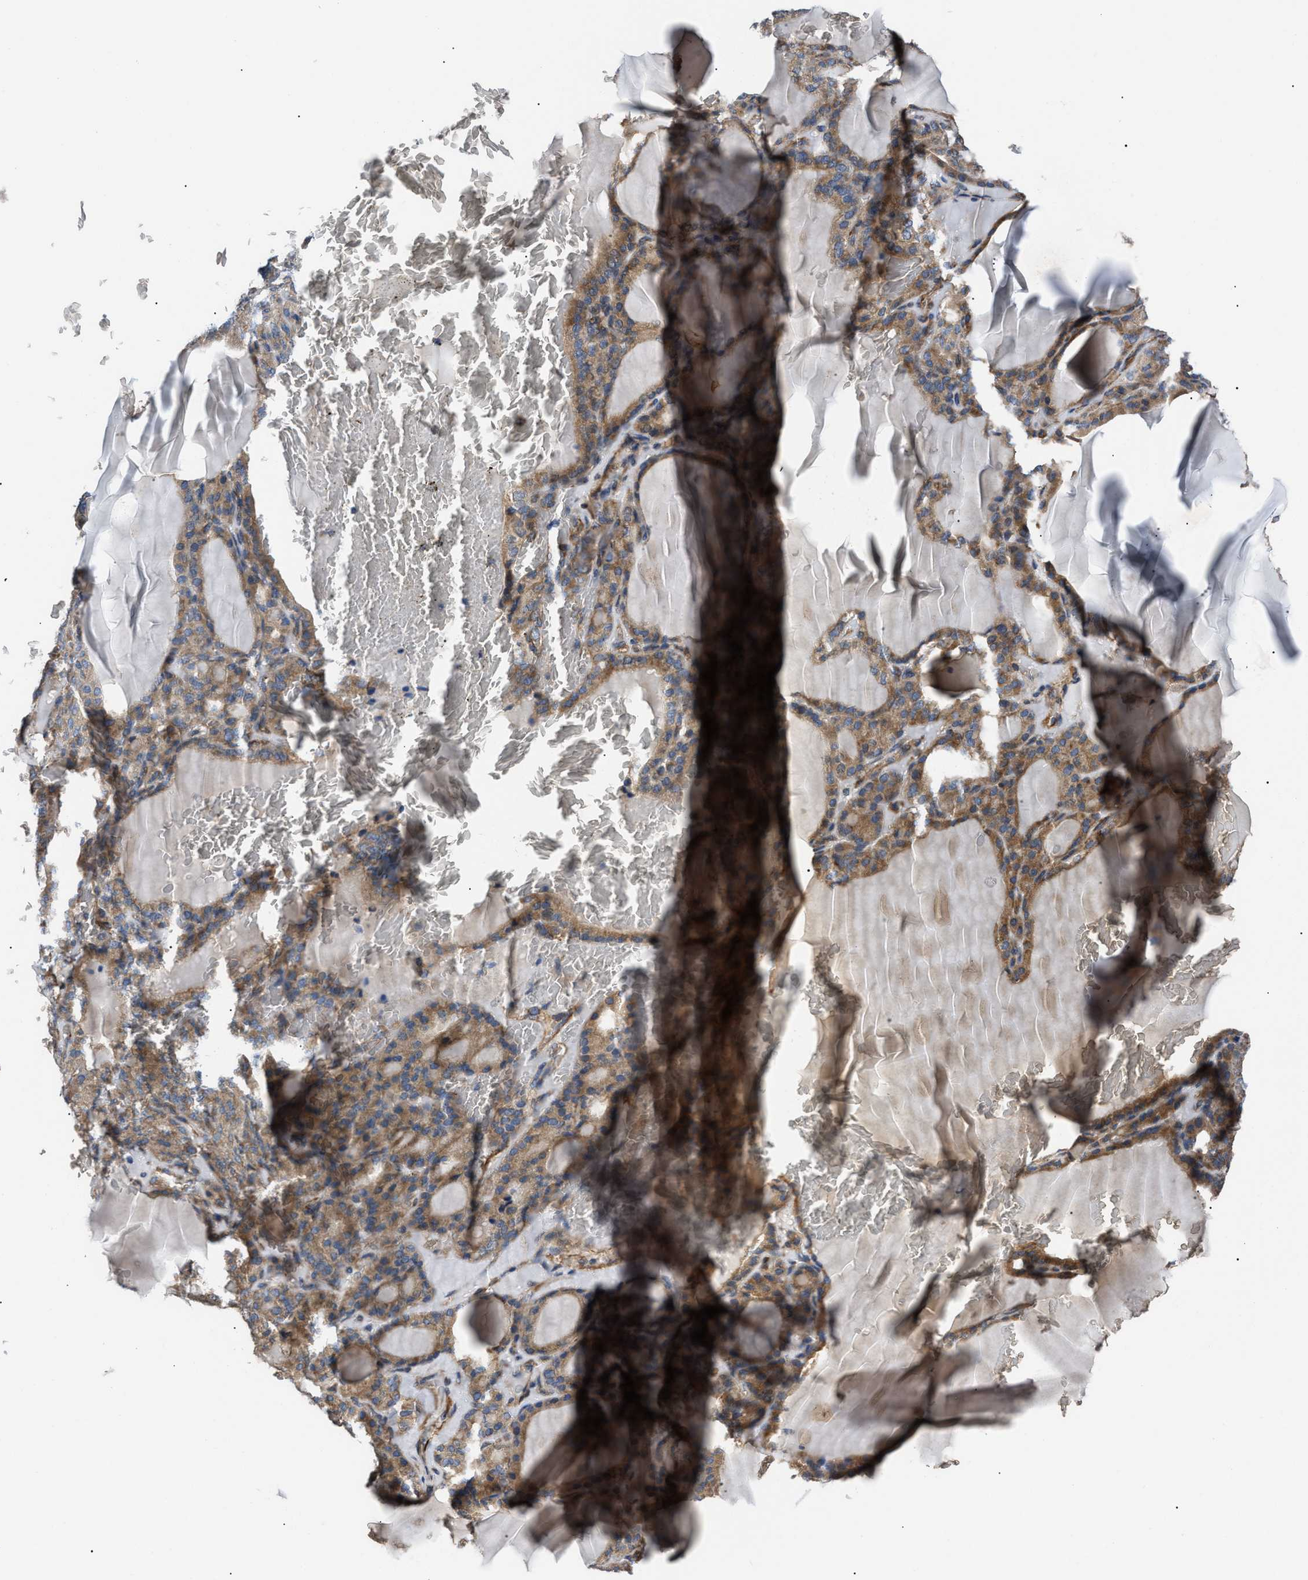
{"staining": {"intensity": "moderate", "quantity": ">75%", "location": "cytoplasmic/membranous"}, "tissue": "thyroid gland", "cell_type": "Glandular cells", "image_type": "normal", "snomed": [{"axis": "morphology", "description": "Normal tissue, NOS"}, {"axis": "topography", "description": "Thyroid gland"}], "caption": "High-magnification brightfield microscopy of unremarkable thyroid gland stained with DAB (3,3'-diaminobenzidine) (brown) and counterstained with hematoxylin (blue). glandular cells exhibit moderate cytoplasmic/membranous staining is appreciated in about>75% of cells. The protein of interest is stained brown, and the nuclei are stained in blue (DAB IHC with brightfield microscopy, high magnification).", "gene": "MYO10", "patient": {"sex": "female", "age": 28}}